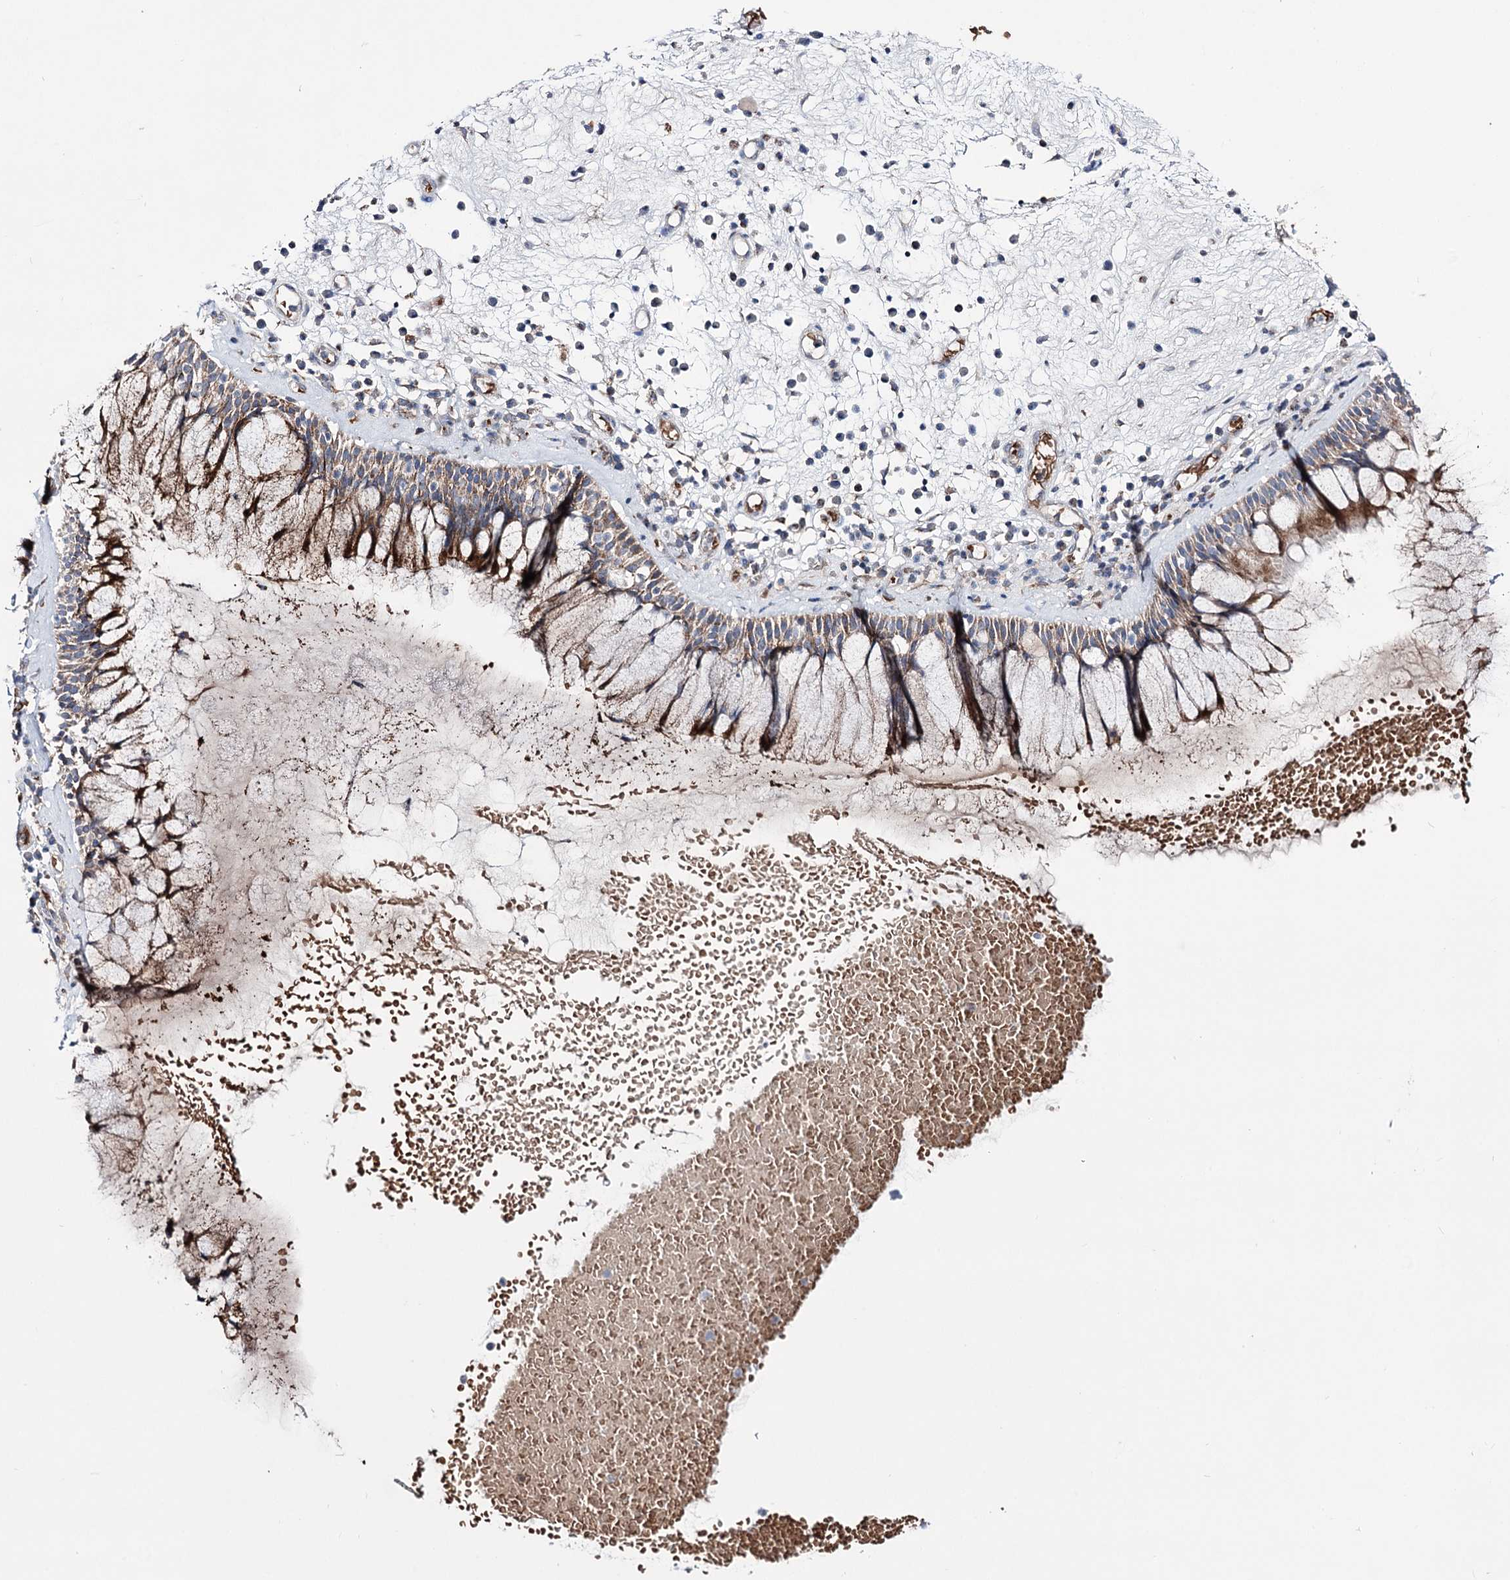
{"staining": {"intensity": "moderate", "quantity": ">75%", "location": "cytoplasmic/membranous"}, "tissue": "nasopharynx", "cell_type": "Respiratory epithelial cells", "image_type": "normal", "snomed": [{"axis": "morphology", "description": "Normal tissue, NOS"}, {"axis": "morphology", "description": "Inflammation, NOS"}, {"axis": "topography", "description": "Nasopharynx"}], "caption": "Immunohistochemistry staining of unremarkable nasopharynx, which demonstrates medium levels of moderate cytoplasmic/membranous positivity in about >75% of respiratory epithelial cells indicating moderate cytoplasmic/membranous protein expression. The staining was performed using DAB (3,3'-diaminobenzidine) (brown) for protein detection and nuclei were counterstained in hematoxylin (blue).", "gene": "OSBPL5", "patient": {"sex": "male", "age": 70}}